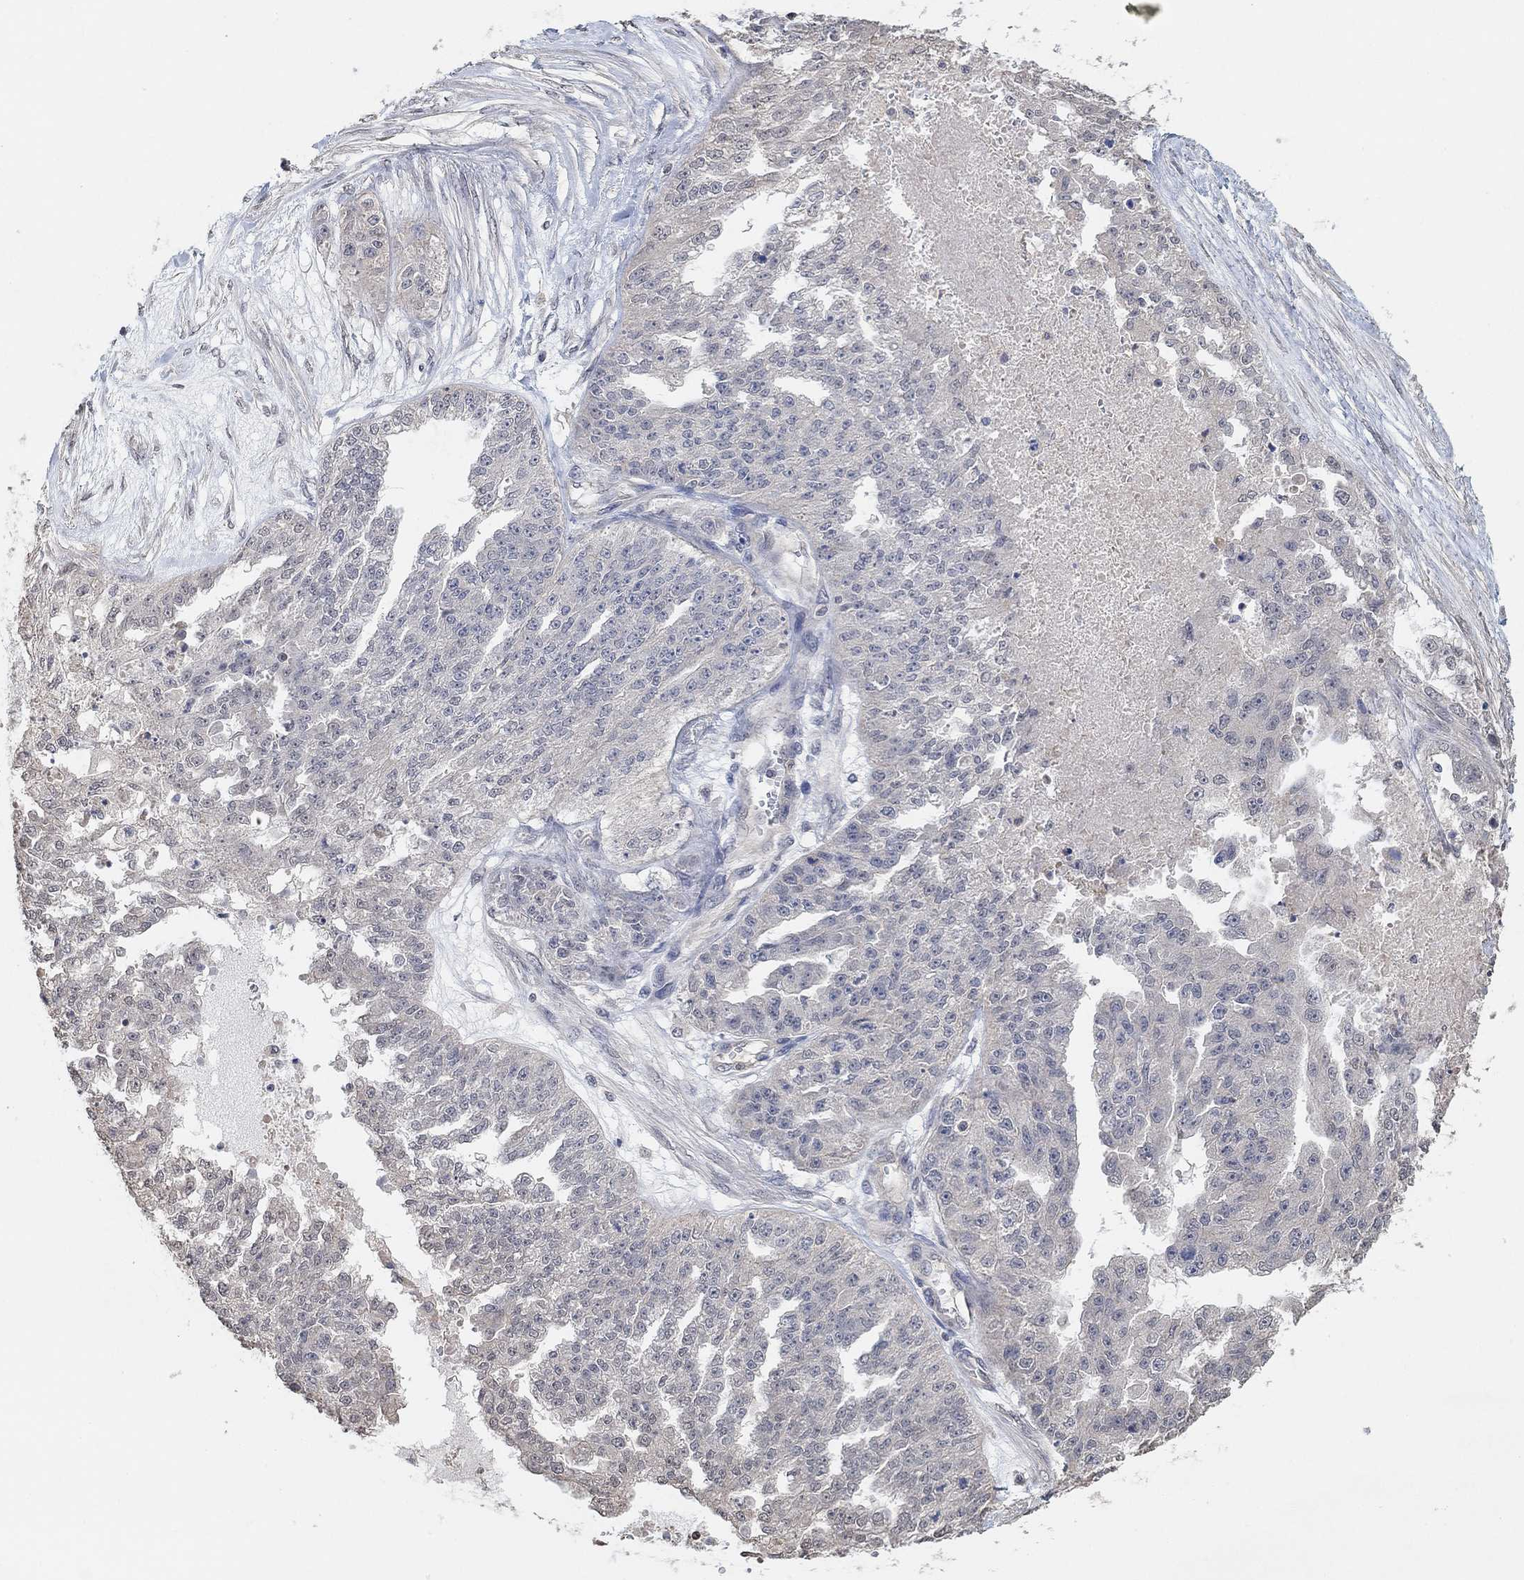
{"staining": {"intensity": "negative", "quantity": "none", "location": "none"}, "tissue": "ovarian cancer", "cell_type": "Tumor cells", "image_type": "cancer", "snomed": [{"axis": "morphology", "description": "Cystadenocarcinoma, serous, NOS"}, {"axis": "topography", "description": "Ovary"}], "caption": "This is an immunohistochemistry photomicrograph of human ovarian cancer. There is no staining in tumor cells.", "gene": "UNC5B", "patient": {"sex": "female", "age": 58}}